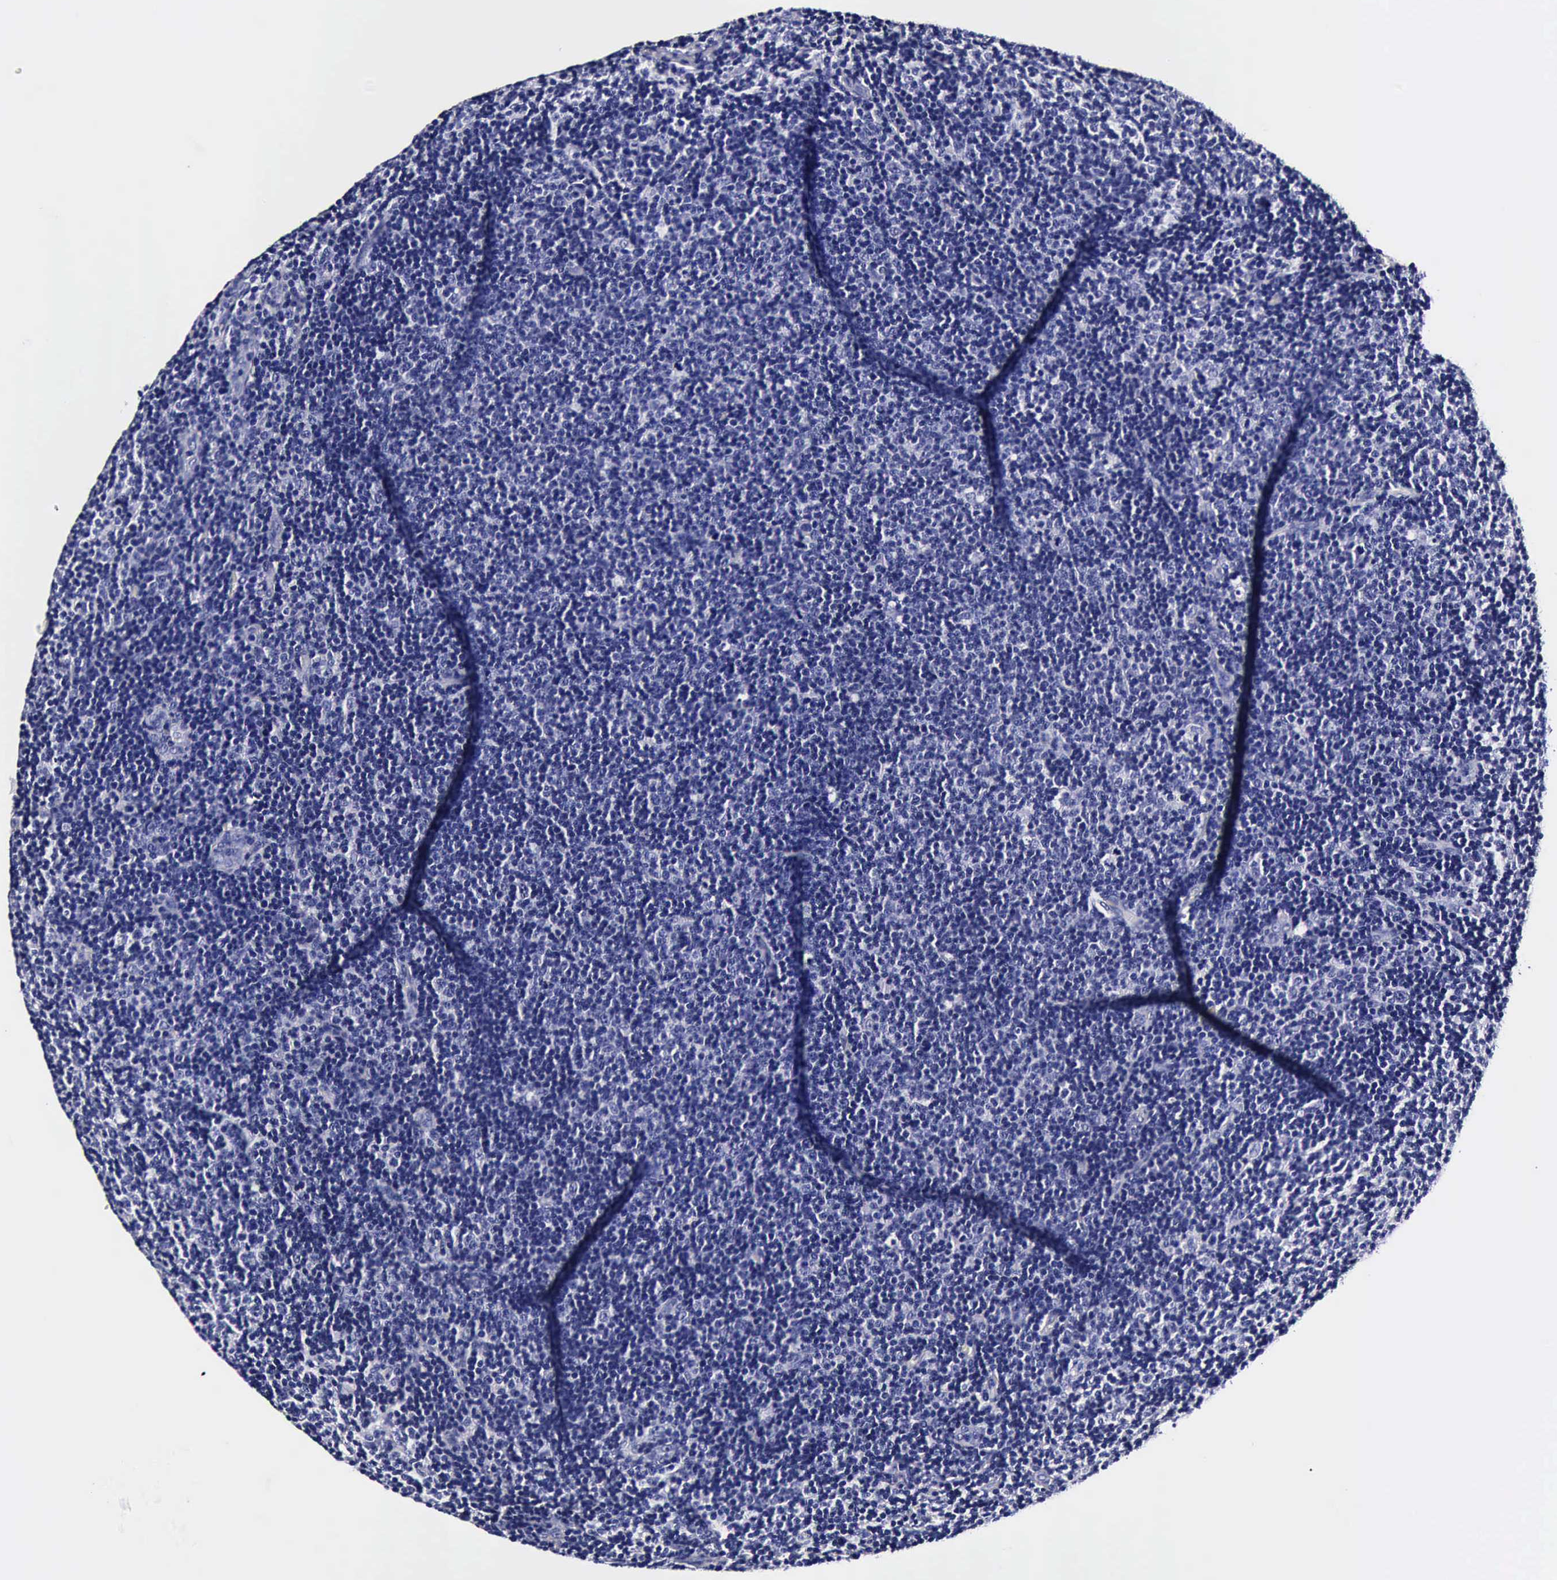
{"staining": {"intensity": "negative", "quantity": "none", "location": "none"}, "tissue": "lymphoma", "cell_type": "Tumor cells", "image_type": "cancer", "snomed": [{"axis": "morphology", "description": "Malignant lymphoma, non-Hodgkin's type, Low grade"}, {"axis": "topography", "description": "Lymph node"}], "caption": "Lymphoma was stained to show a protein in brown. There is no significant positivity in tumor cells.", "gene": "IAPP", "patient": {"sex": "male", "age": 49}}